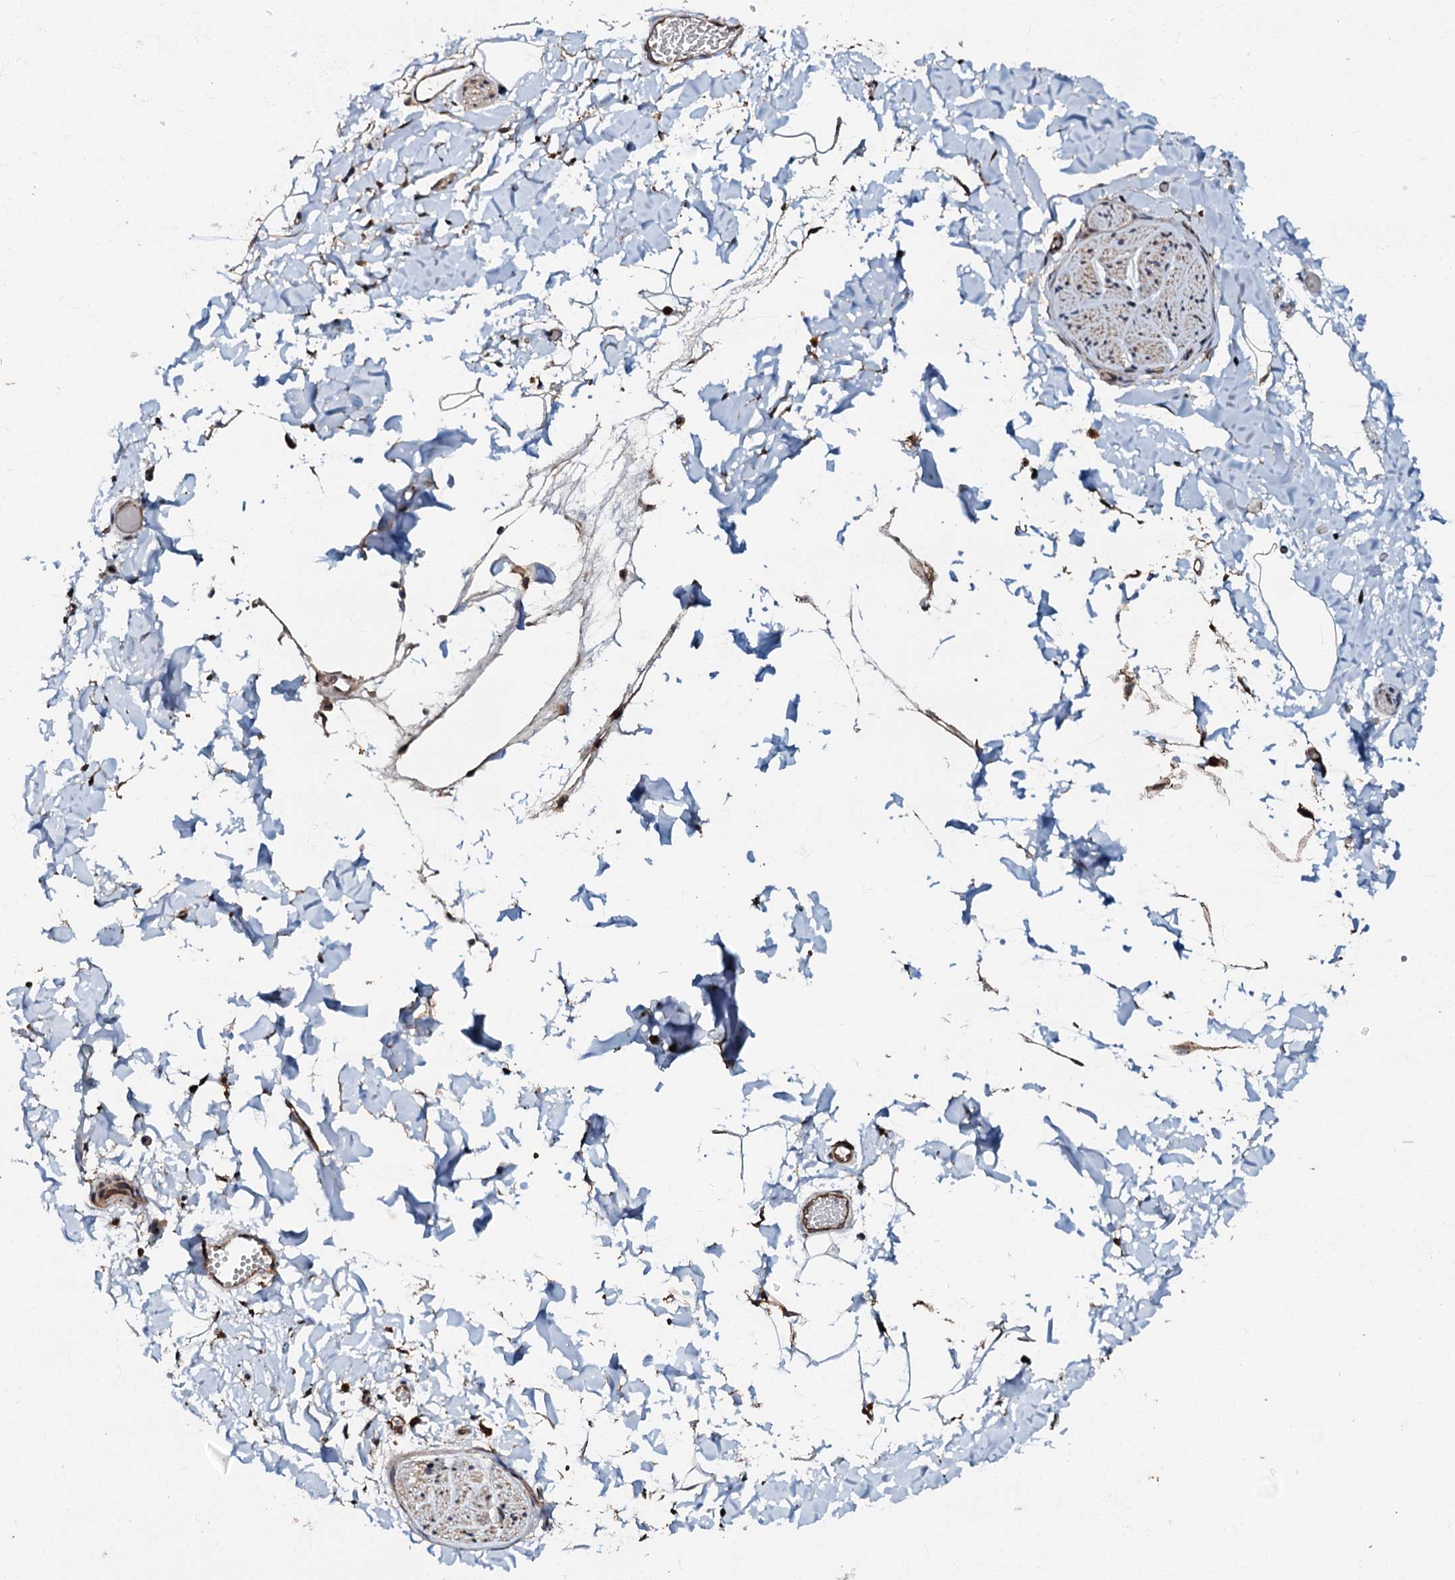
{"staining": {"intensity": "moderate", "quantity": "25%-75%", "location": "cytoplasmic/membranous"}, "tissue": "adipose tissue", "cell_type": "Adipocytes", "image_type": "normal", "snomed": [{"axis": "morphology", "description": "Normal tissue, NOS"}, {"axis": "topography", "description": "Gallbladder"}, {"axis": "topography", "description": "Peripheral nerve tissue"}], "caption": "The image shows staining of normal adipose tissue, revealing moderate cytoplasmic/membranous protein staining (brown color) within adipocytes. (DAB IHC, brown staining for protein, blue staining for nuclei).", "gene": "OSBP", "patient": {"sex": "male", "age": 38}}